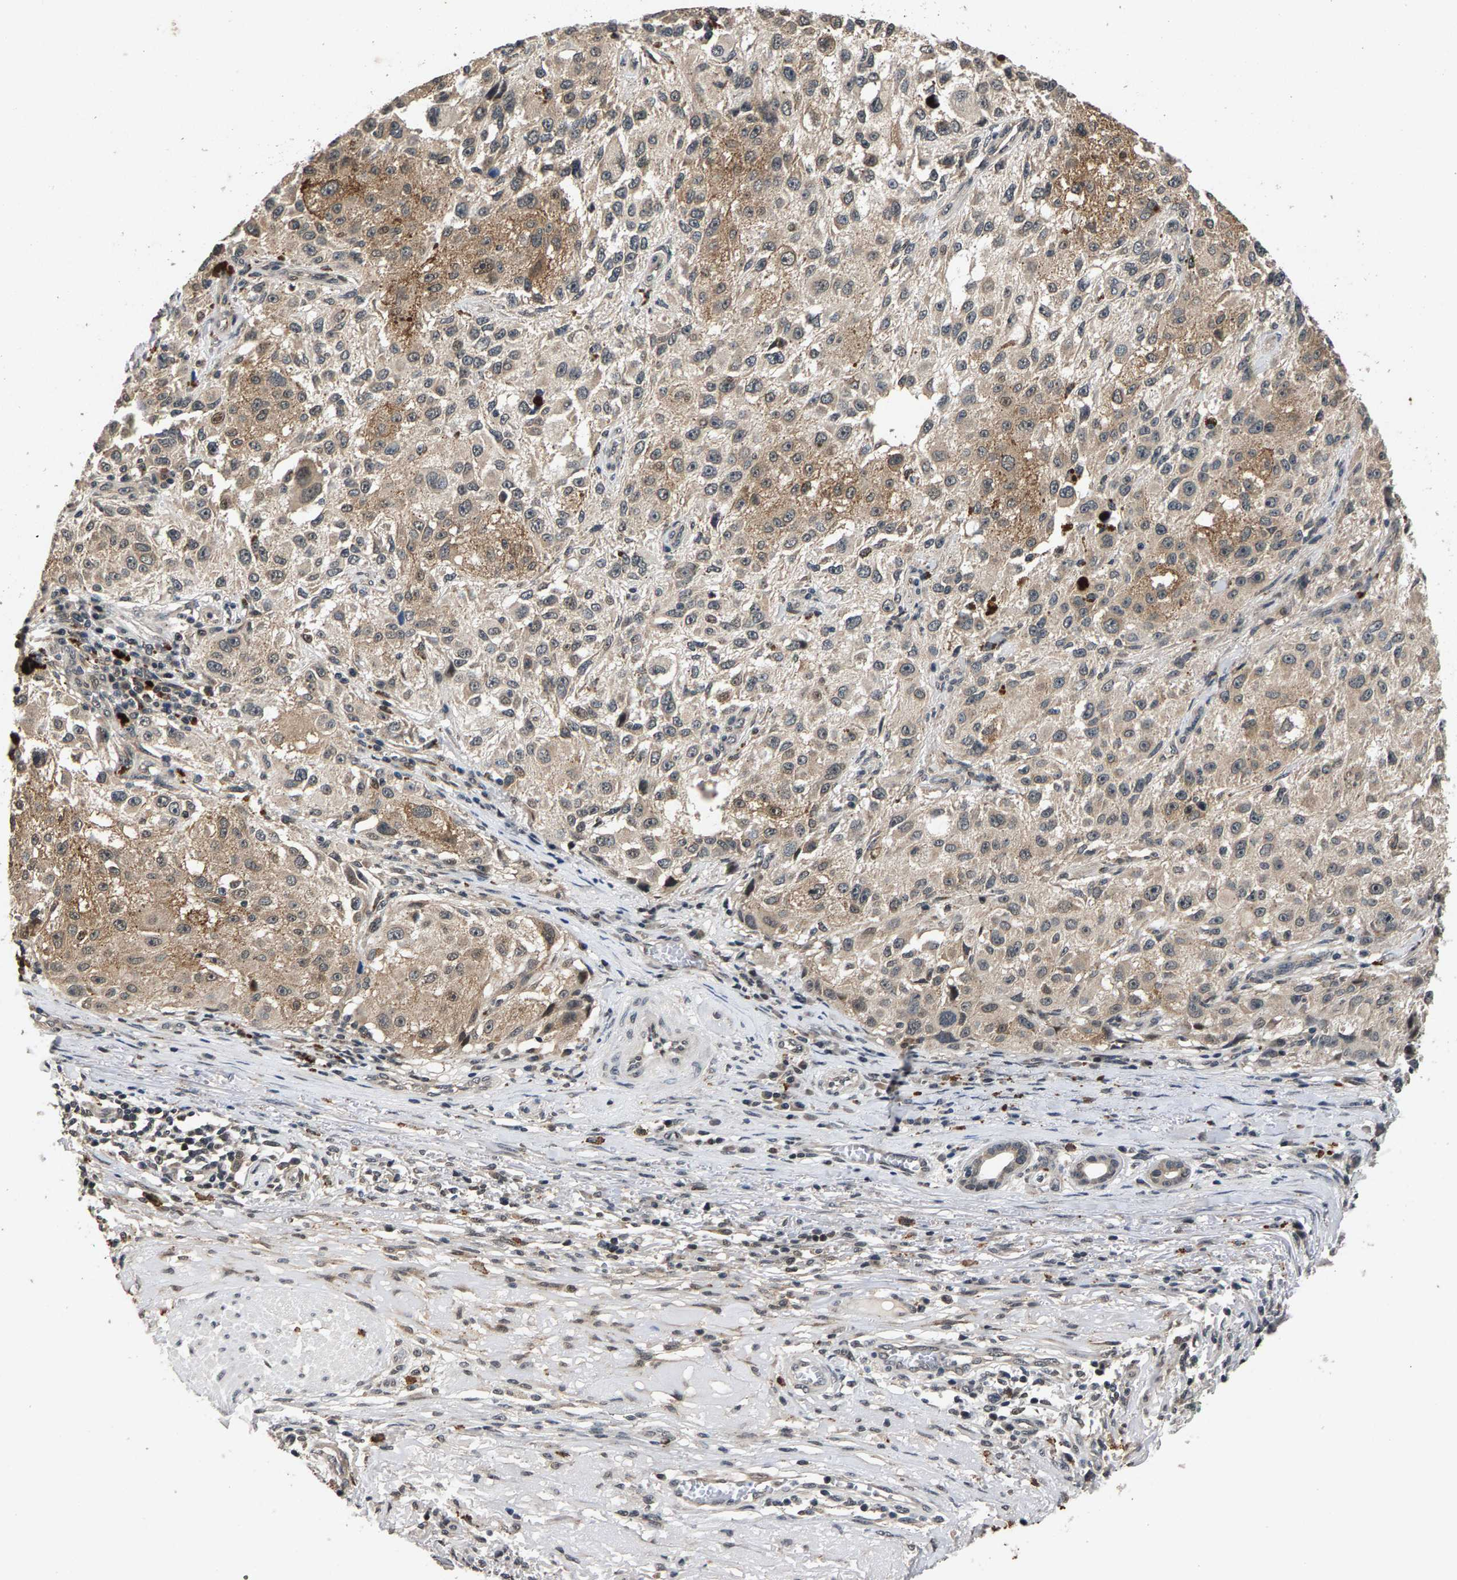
{"staining": {"intensity": "moderate", "quantity": ">75%", "location": "cytoplasmic/membranous"}, "tissue": "melanoma", "cell_type": "Tumor cells", "image_type": "cancer", "snomed": [{"axis": "morphology", "description": "Necrosis, NOS"}, {"axis": "morphology", "description": "Malignant melanoma, NOS"}, {"axis": "topography", "description": "Skin"}], "caption": "Immunohistochemistry (IHC) (DAB) staining of human malignant melanoma reveals moderate cytoplasmic/membranous protein staining in about >75% of tumor cells.", "gene": "RBM33", "patient": {"sex": "female", "age": 87}}